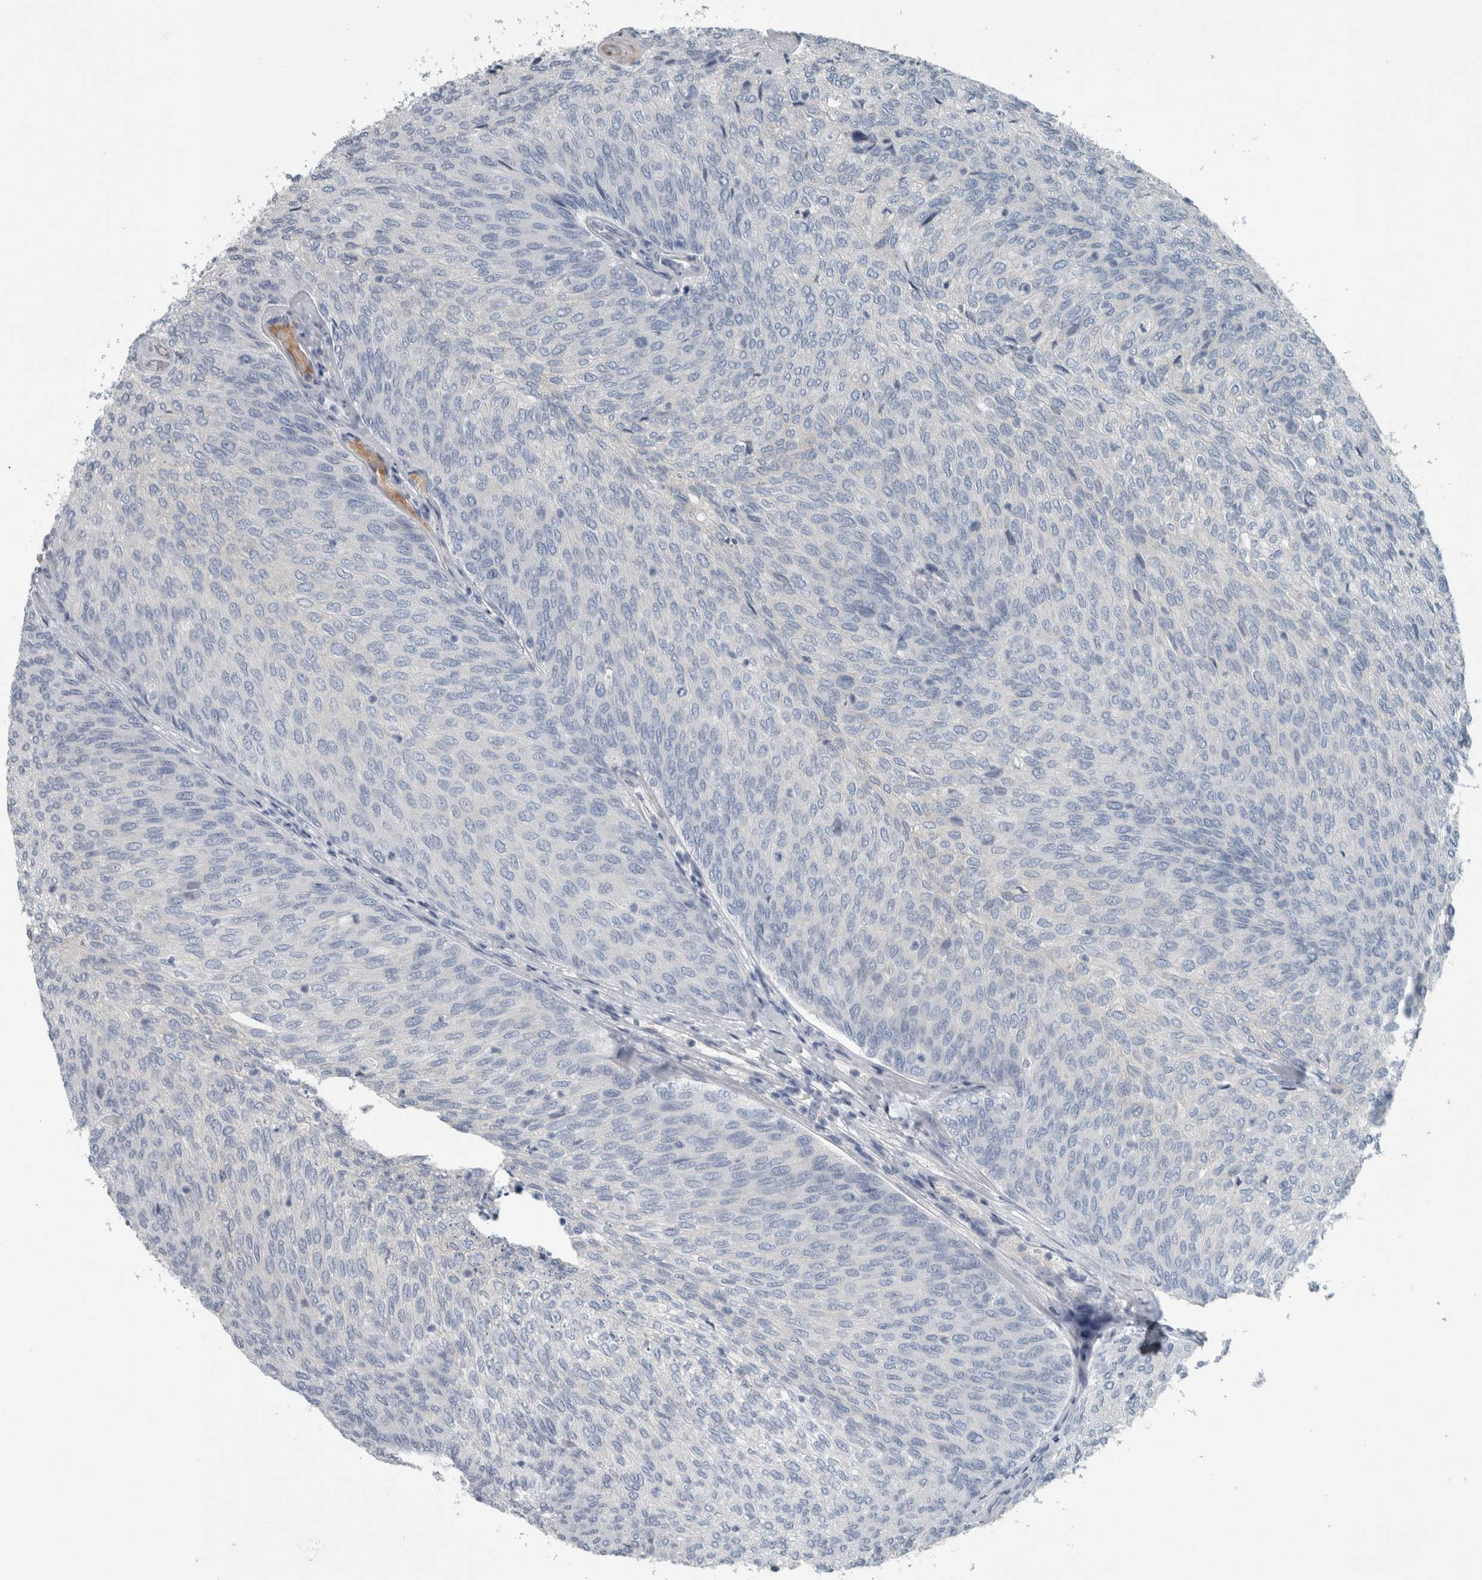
{"staining": {"intensity": "negative", "quantity": "none", "location": "none"}, "tissue": "urothelial cancer", "cell_type": "Tumor cells", "image_type": "cancer", "snomed": [{"axis": "morphology", "description": "Urothelial carcinoma, Low grade"}, {"axis": "topography", "description": "Urinary bladder"}], "caption": "Immunohistochemistry (IHC) photomicrograph of human urothelial cancer stained for a protein (brown), which reveals no staining in tumor cells.", "gene": "SH3GL2", "patient": {"sex": "female", "age": 79}}